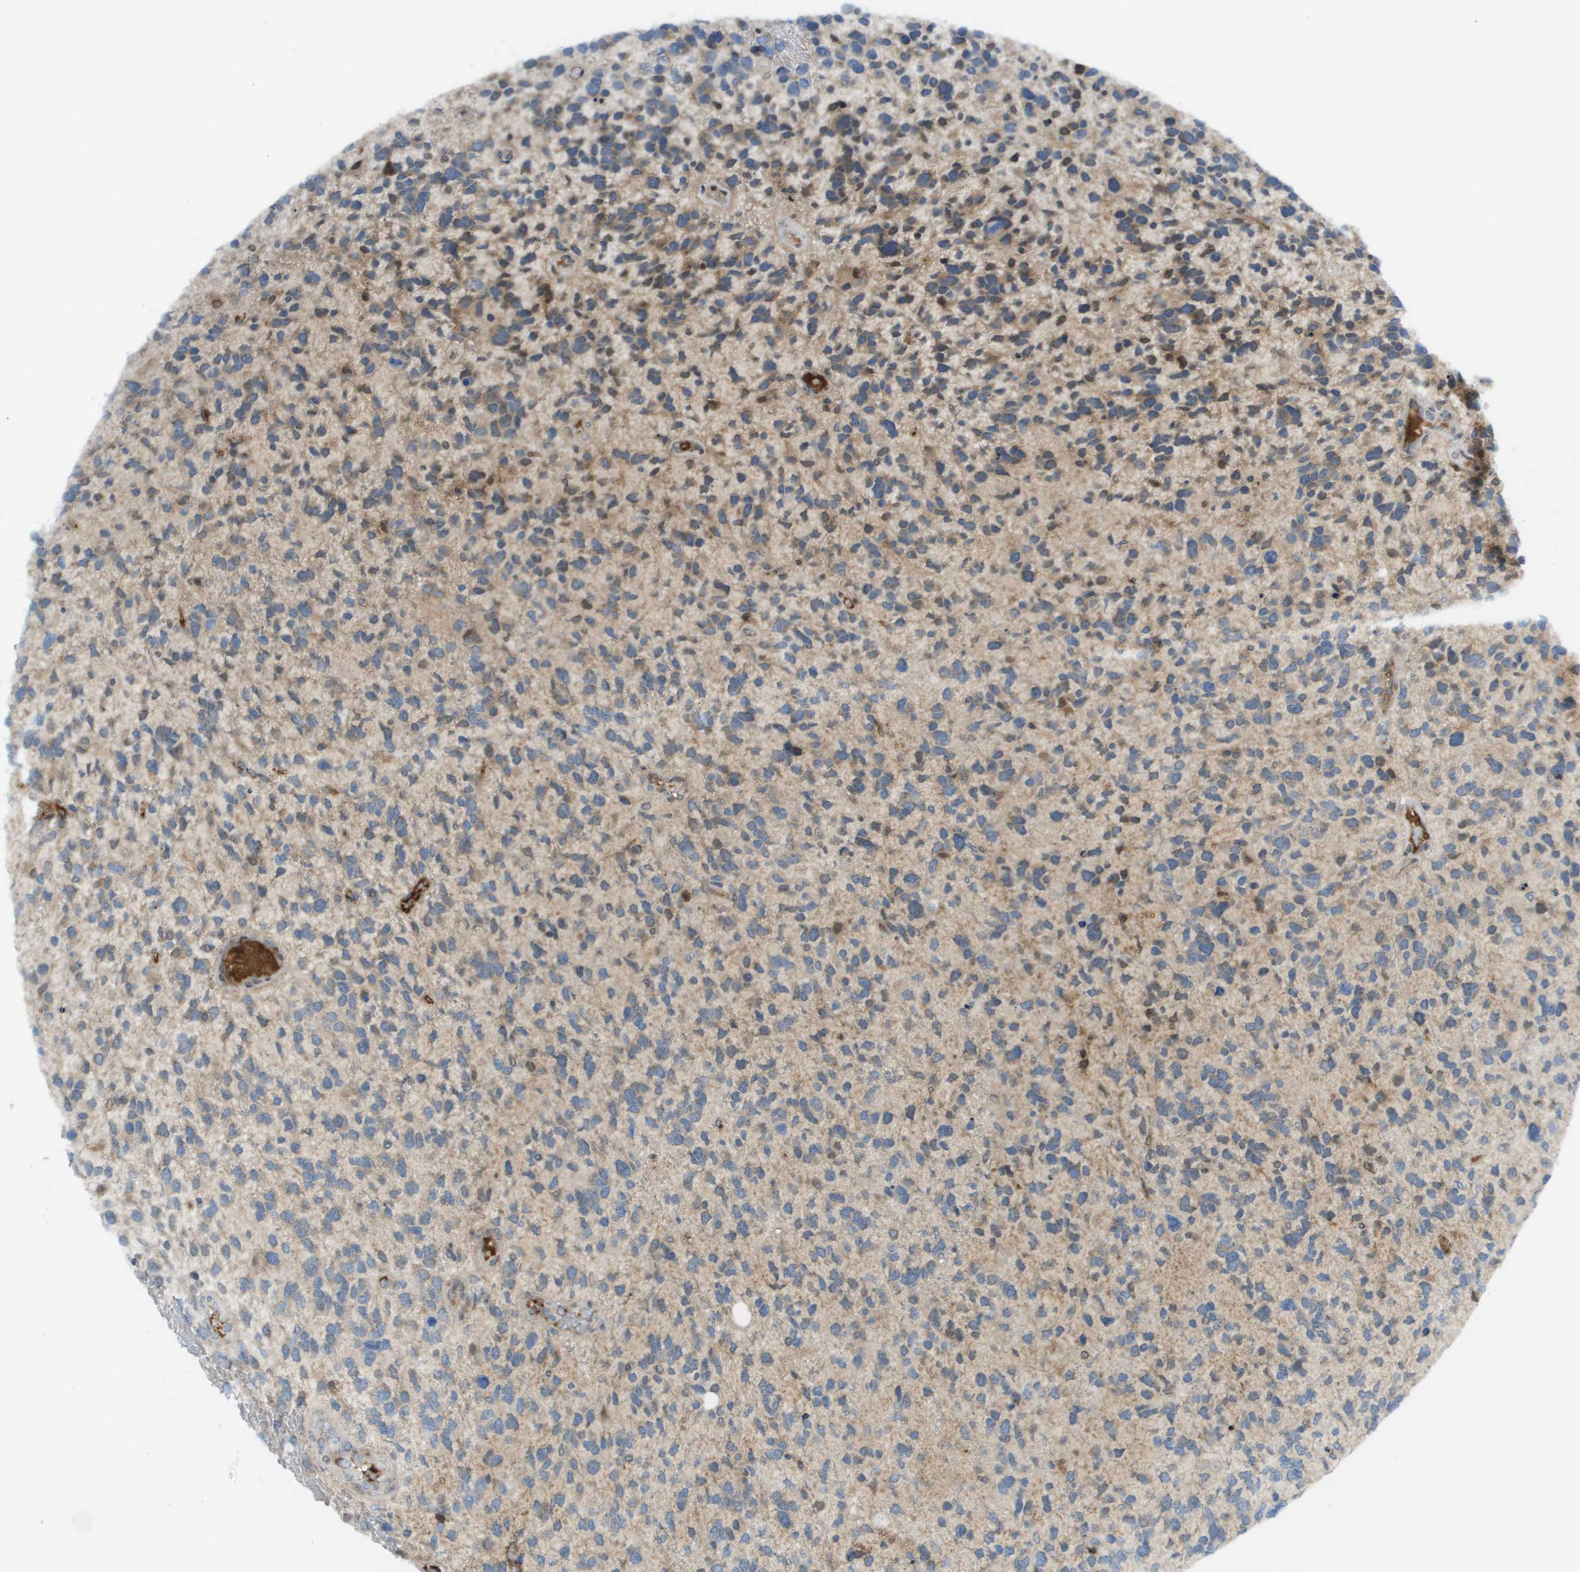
{"staining": {"intensity": "moderate", "quantity": "25%-75%", "location": "cytoplasmic/membranous"}, "tissue": "glioma", "cell_type": "Tumor cells", "image_type": "cancer", "snomed": [{"axis": "morphology", "description": "Glioma, malignant, High grade"}, {"axis": "topography", "description": "Brain"}], "caption": "Tumor cells demonstrate medium levels of moderate cytoplasmic/membranous expression in approximately 25%-75% of cells in human malignant glioma (high-grade).", "gene": "CACNB4", "patient": {"sex": "female", "age": 58}}